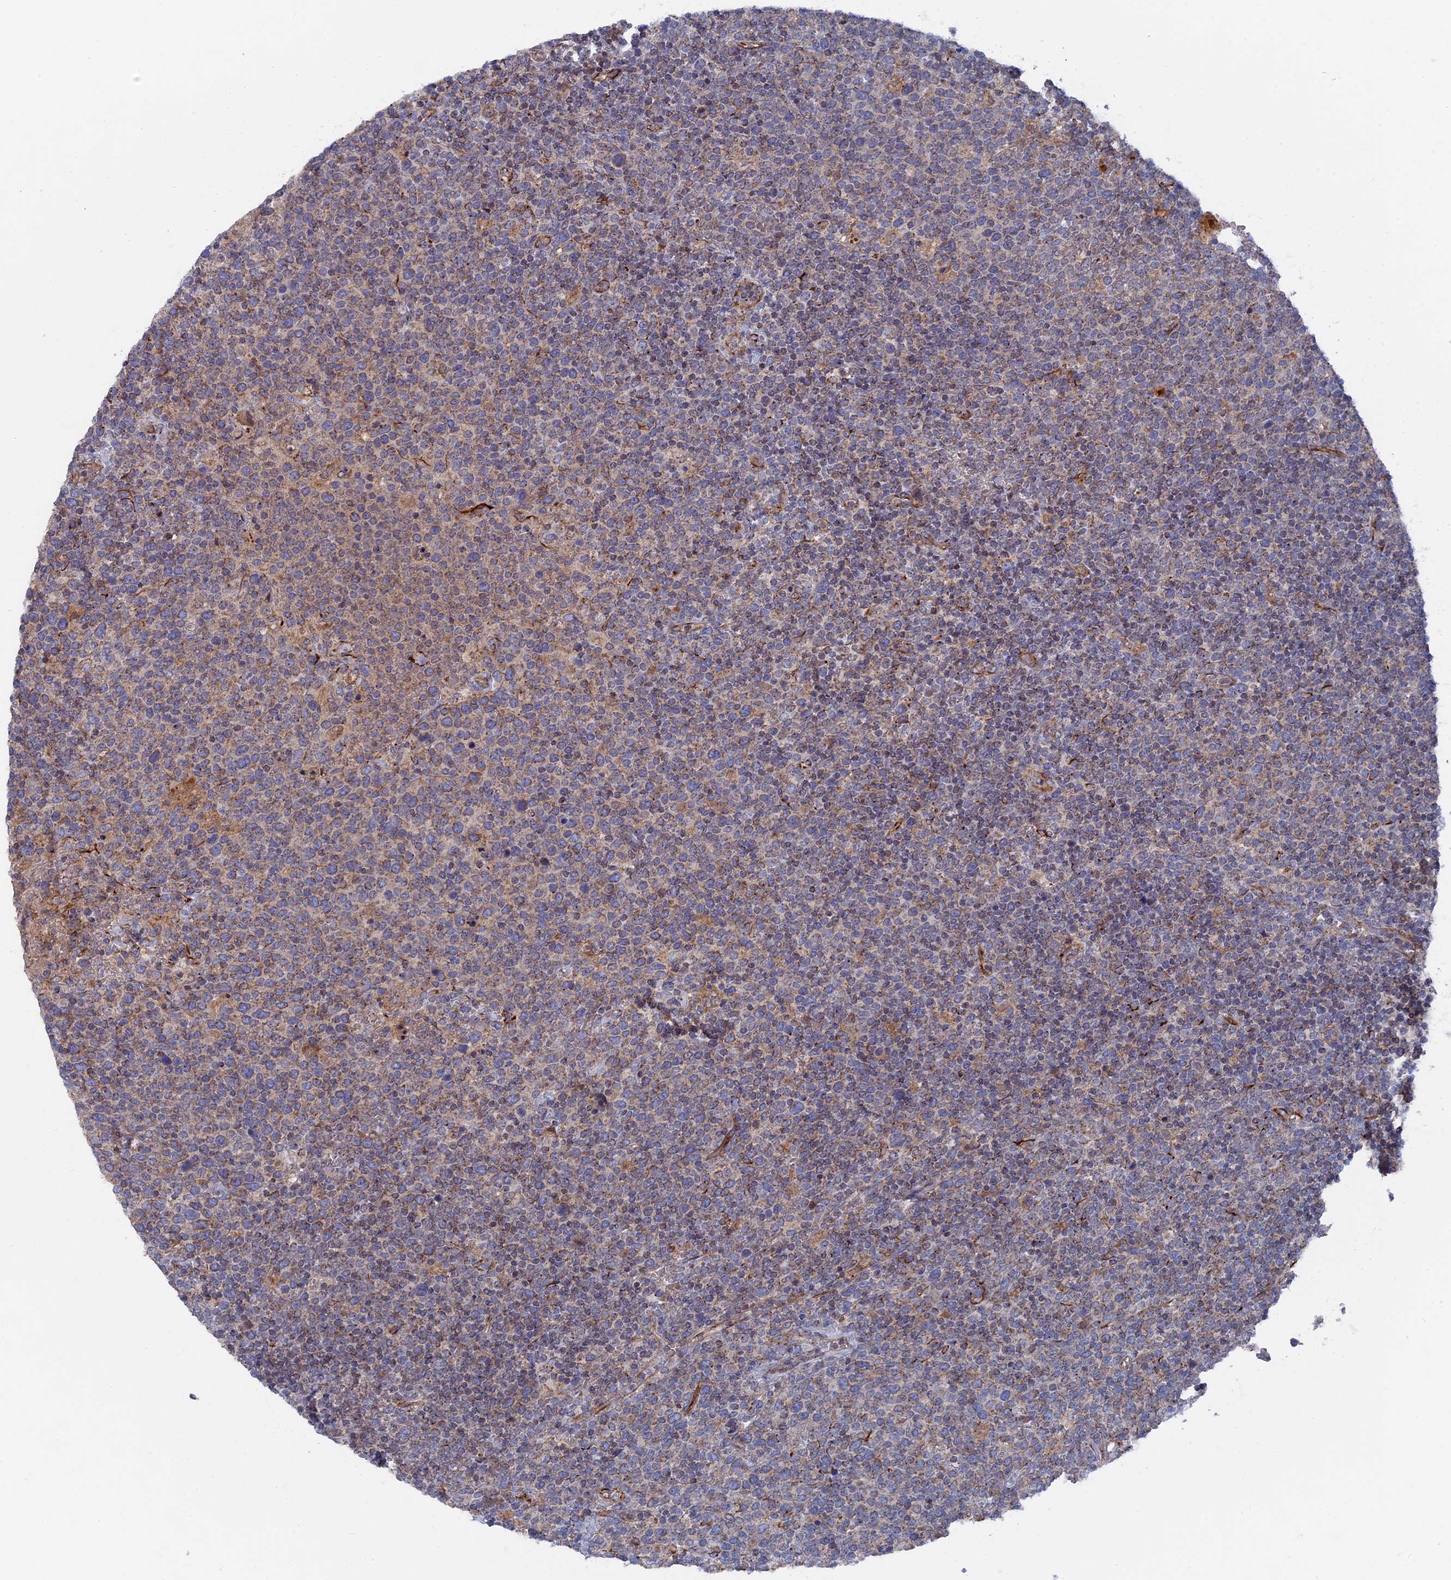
{"staining": {"intensity": "weak", "quantity": "25%-75%", "location": "cytoplasmic/membranous"}, "tissue": "lymphoma", "cell_type": "Tumor cells", "image_type": "cancer", "snomed": [{"axis": "morphology", "description": "Malignant lymphoma, non-Hodgkin's type, High grade"}, {"axis": "topography", "description": "Lymph node"}], "caption": "IHC (DAB) staining of human high-grade malignant lymphoma, non-Hodgkin's type reveals weak cytoplasmic/membranous protein expression in approximately 25%-75% of tumor cells.", "gene": "SMG9", "patient": {"sex": "male", "age": 61}}